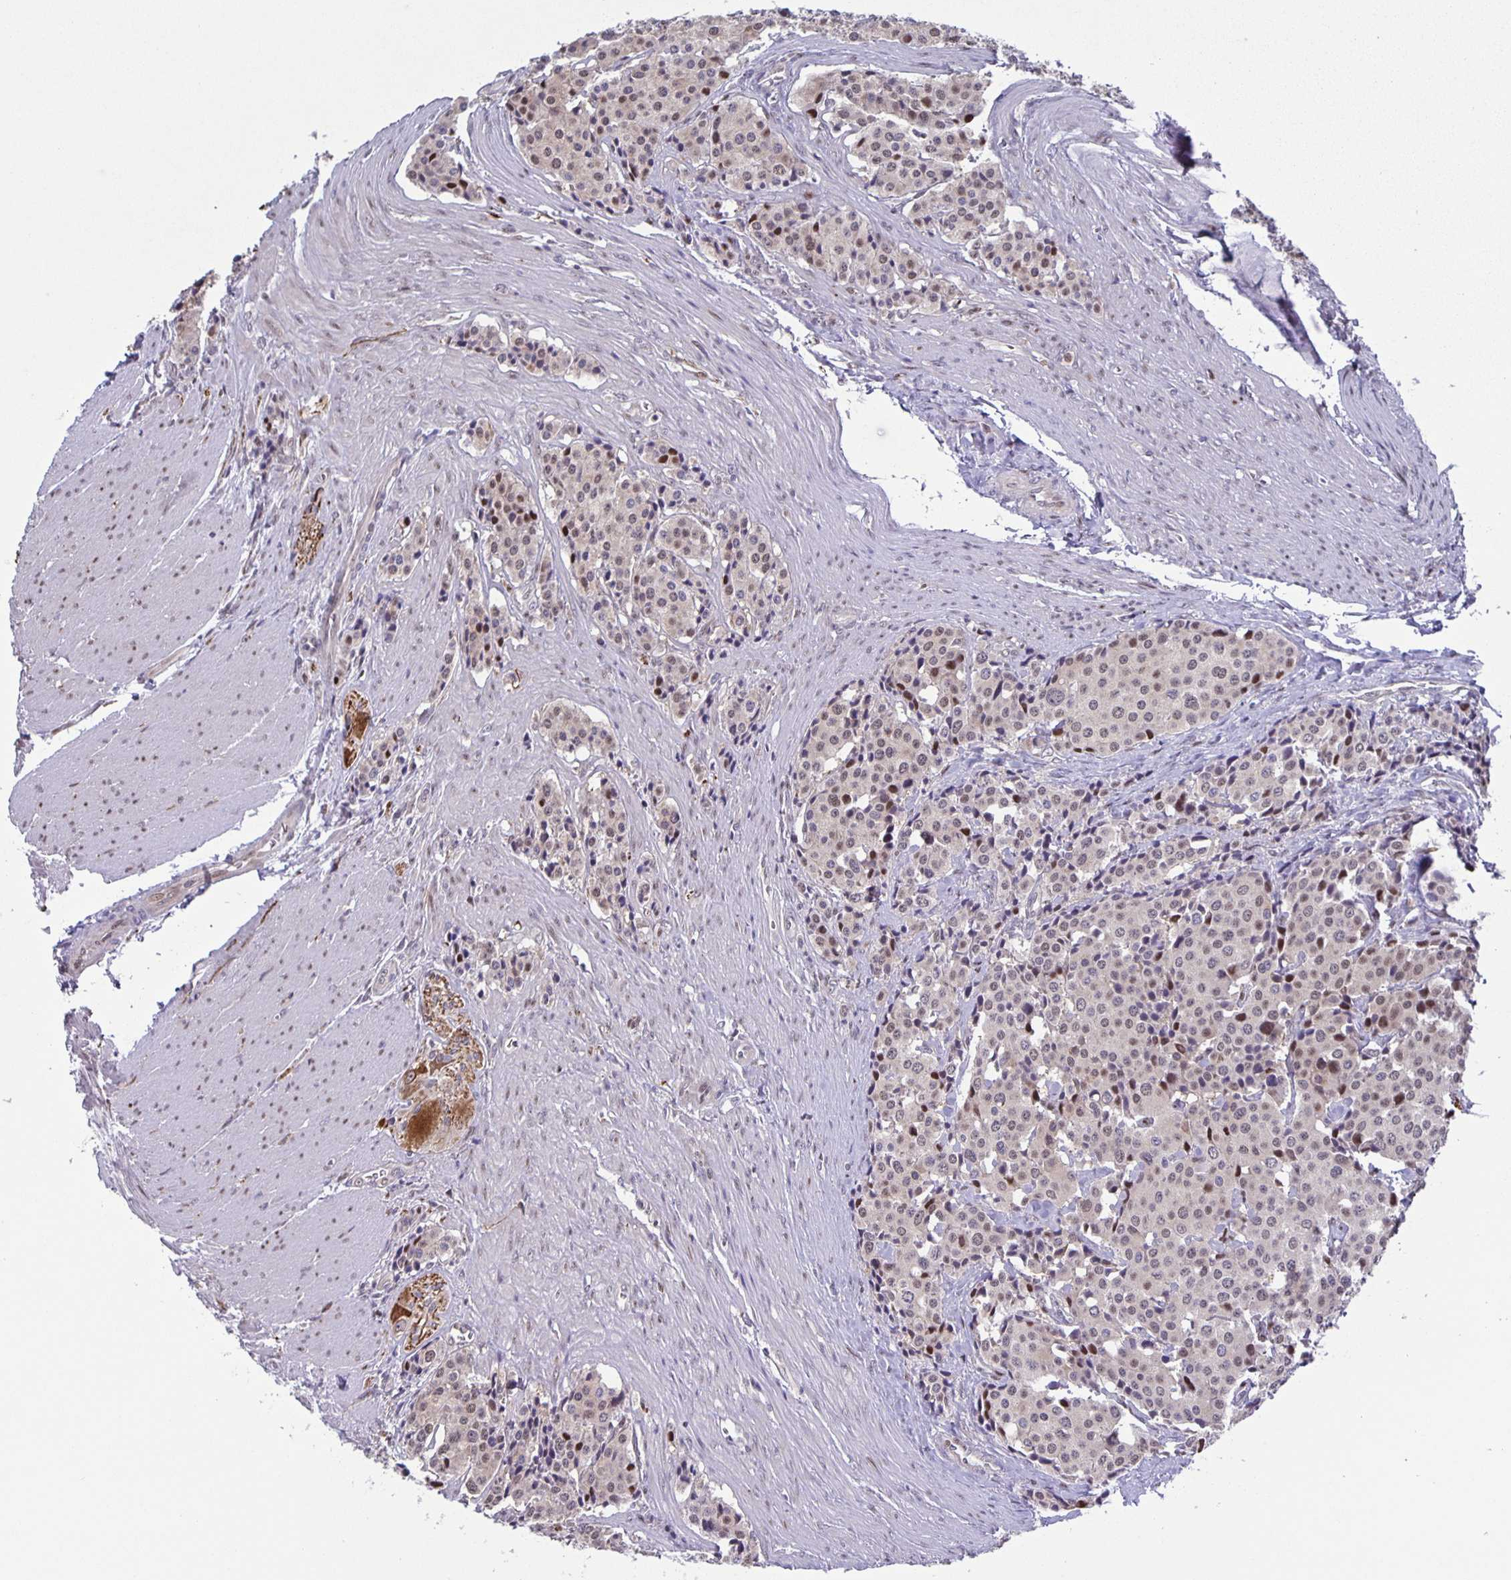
{"staining": {"intensity": "weak", "quantity": "25%-75%", "location": "nuclear"}, "tissue": "carcinoid", "cell_type": "Tumor cells", "image_type": "cancer", "snomed": [{"axis": "morphology", "description": "Carcinoid, malignant, NOS"}, {"axis": "topography", "description": "Small intestine"}], "caption": "Brown immunohistochemical staining in malignant carcinoid reveals weak nuclear expression in about 25%-75% of tumor cells.", "gene": "MAPK12", "patient": {"sex": "male", "age": 73}}